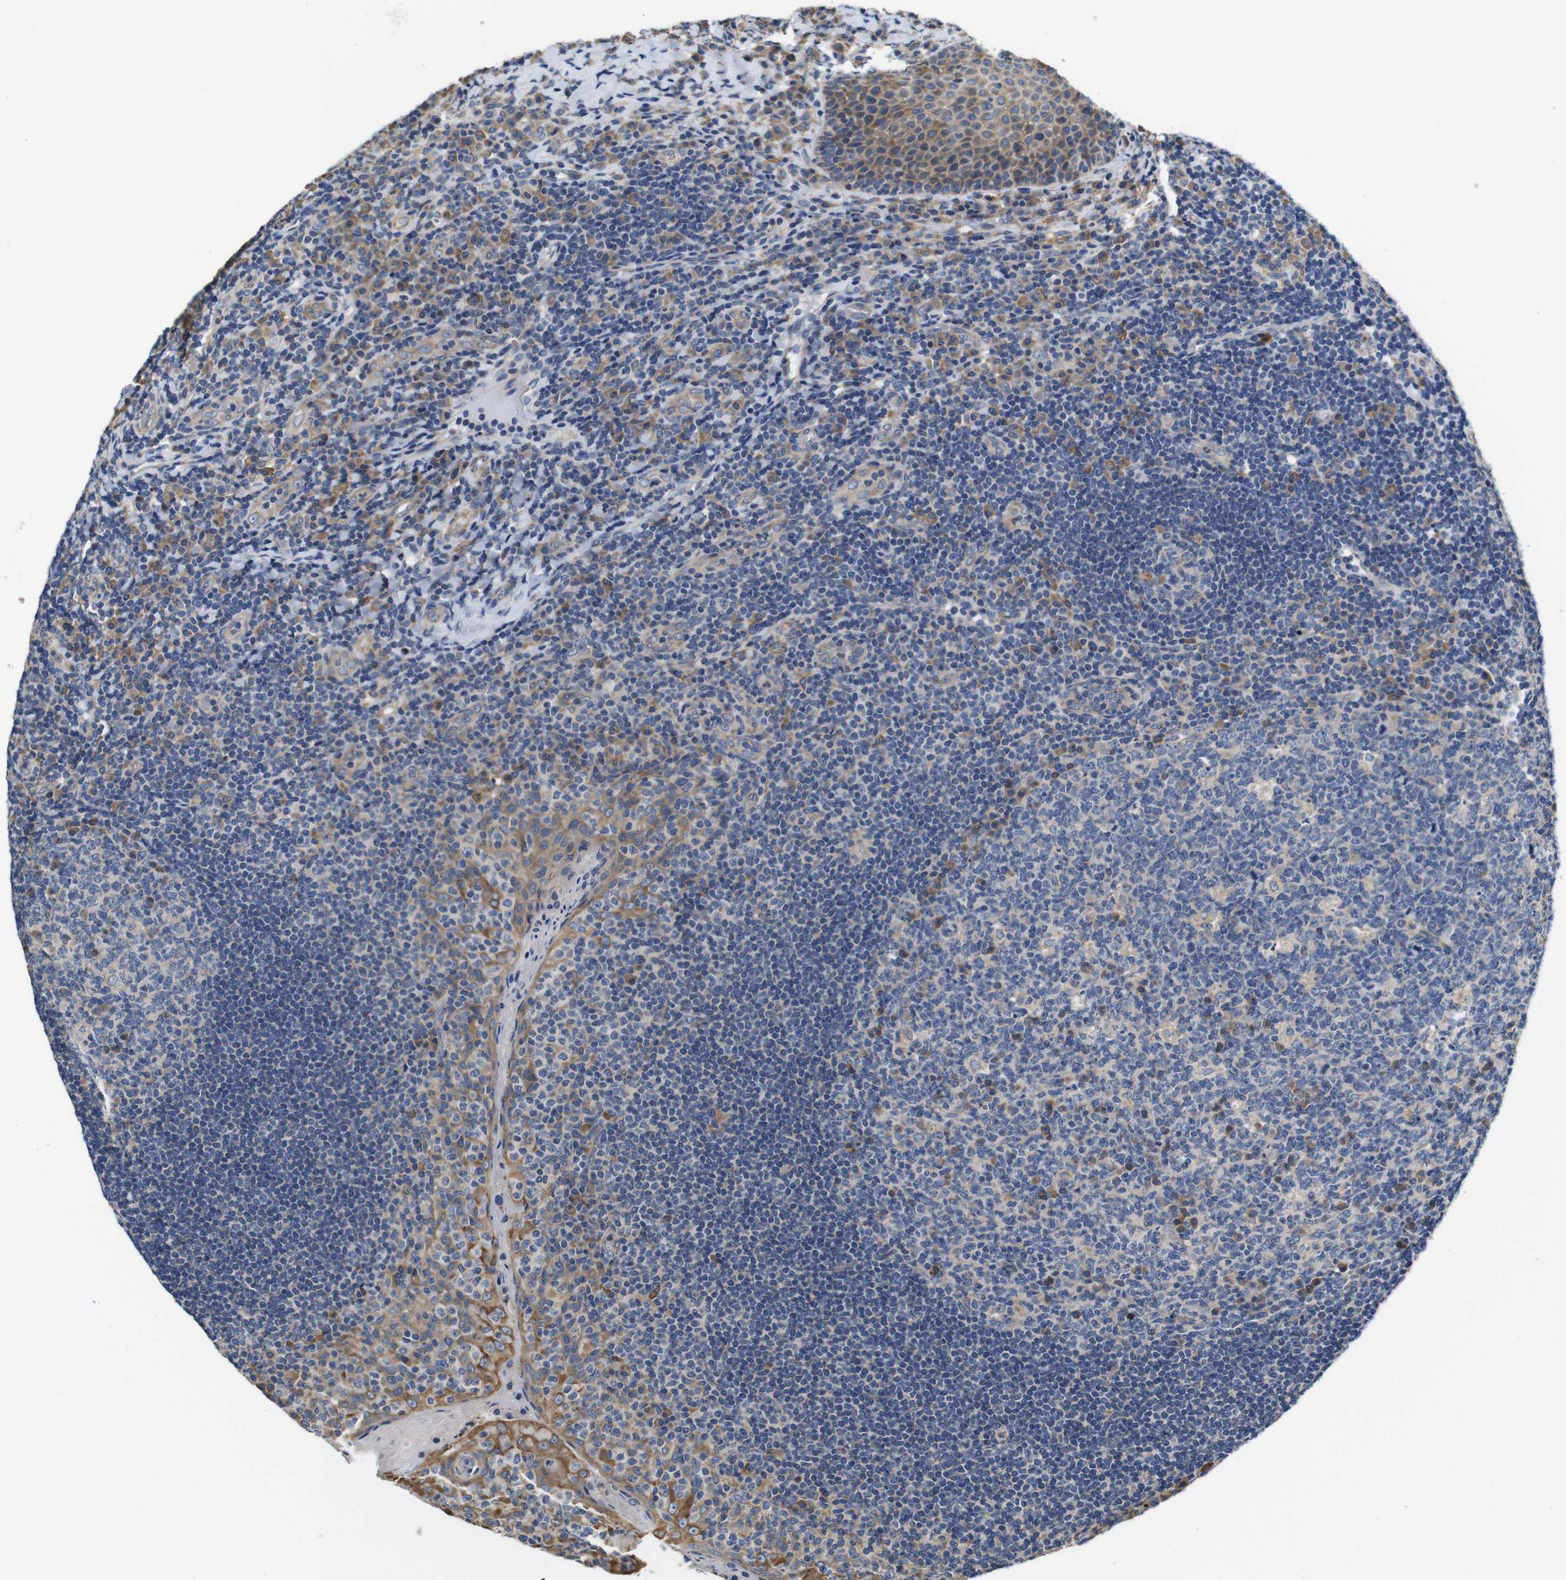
{"staining": {"intensity": "weak", "quantity": "<25%", "location": "cytoplasmic/membranous"}, "tissue": "tonsil", "cell_type": "Germinal center cells", "image_type": "normal", "snomed": [{"axis": "morphology", "description": "Normal tissue, NOS"}, {"axis": "topography", "description": "Tonsil"}], "caption": "Unremarkable tonsil was stained to show a protein in brown. There is no significant positivity in germinal center cells. (Immunohistochemistry, brightfield microscopy, high magnification).", "gene": "MARCHF7", "patient": {"sex": "male", "age": 17}}